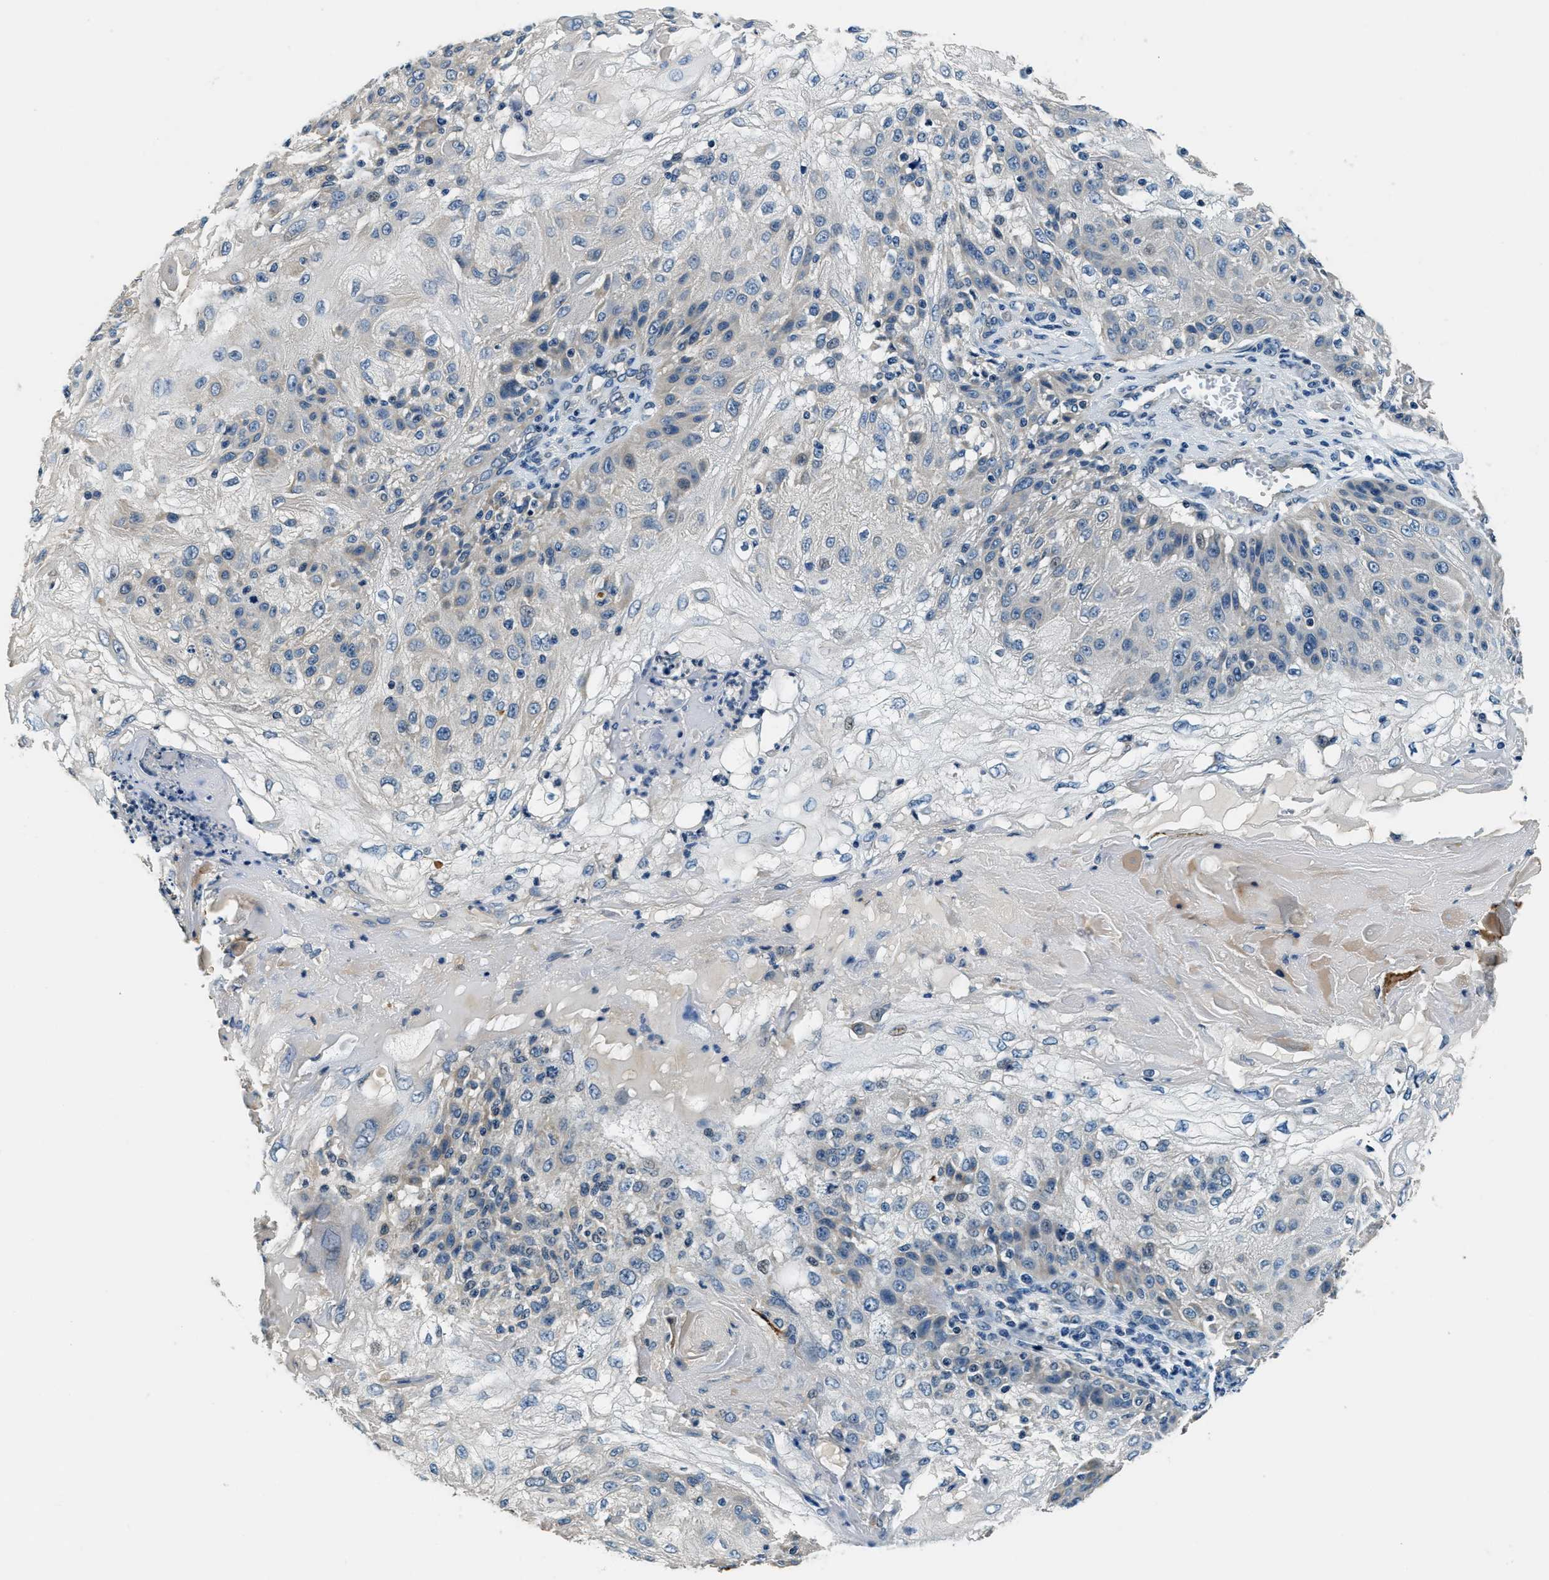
{"staining": {"intensity": "weak", "quantity": "25%-75%", "location": "cytoplasmic/membranous"}, "tissue": "skin cancer", "cell_type": "Tumor cells", "image_type": "cancer", "snomed": [{"axis": "morphology", "description": "Normal tissue, NOS"}, {"axis": "morphology", "description": "Squamous cell carcinoma, NOS"}, {"axis": "topography", "description": "Skin"}], "caption": "A high-resolution histopathology image shows immunohistochemistry staining of skin cancer, which shows weak cytoplasmic/membranous positivity in approximately 25%-75% of tumor cells.", "gene": "NME8", "patient": {"sex": "female", "age": 83}}